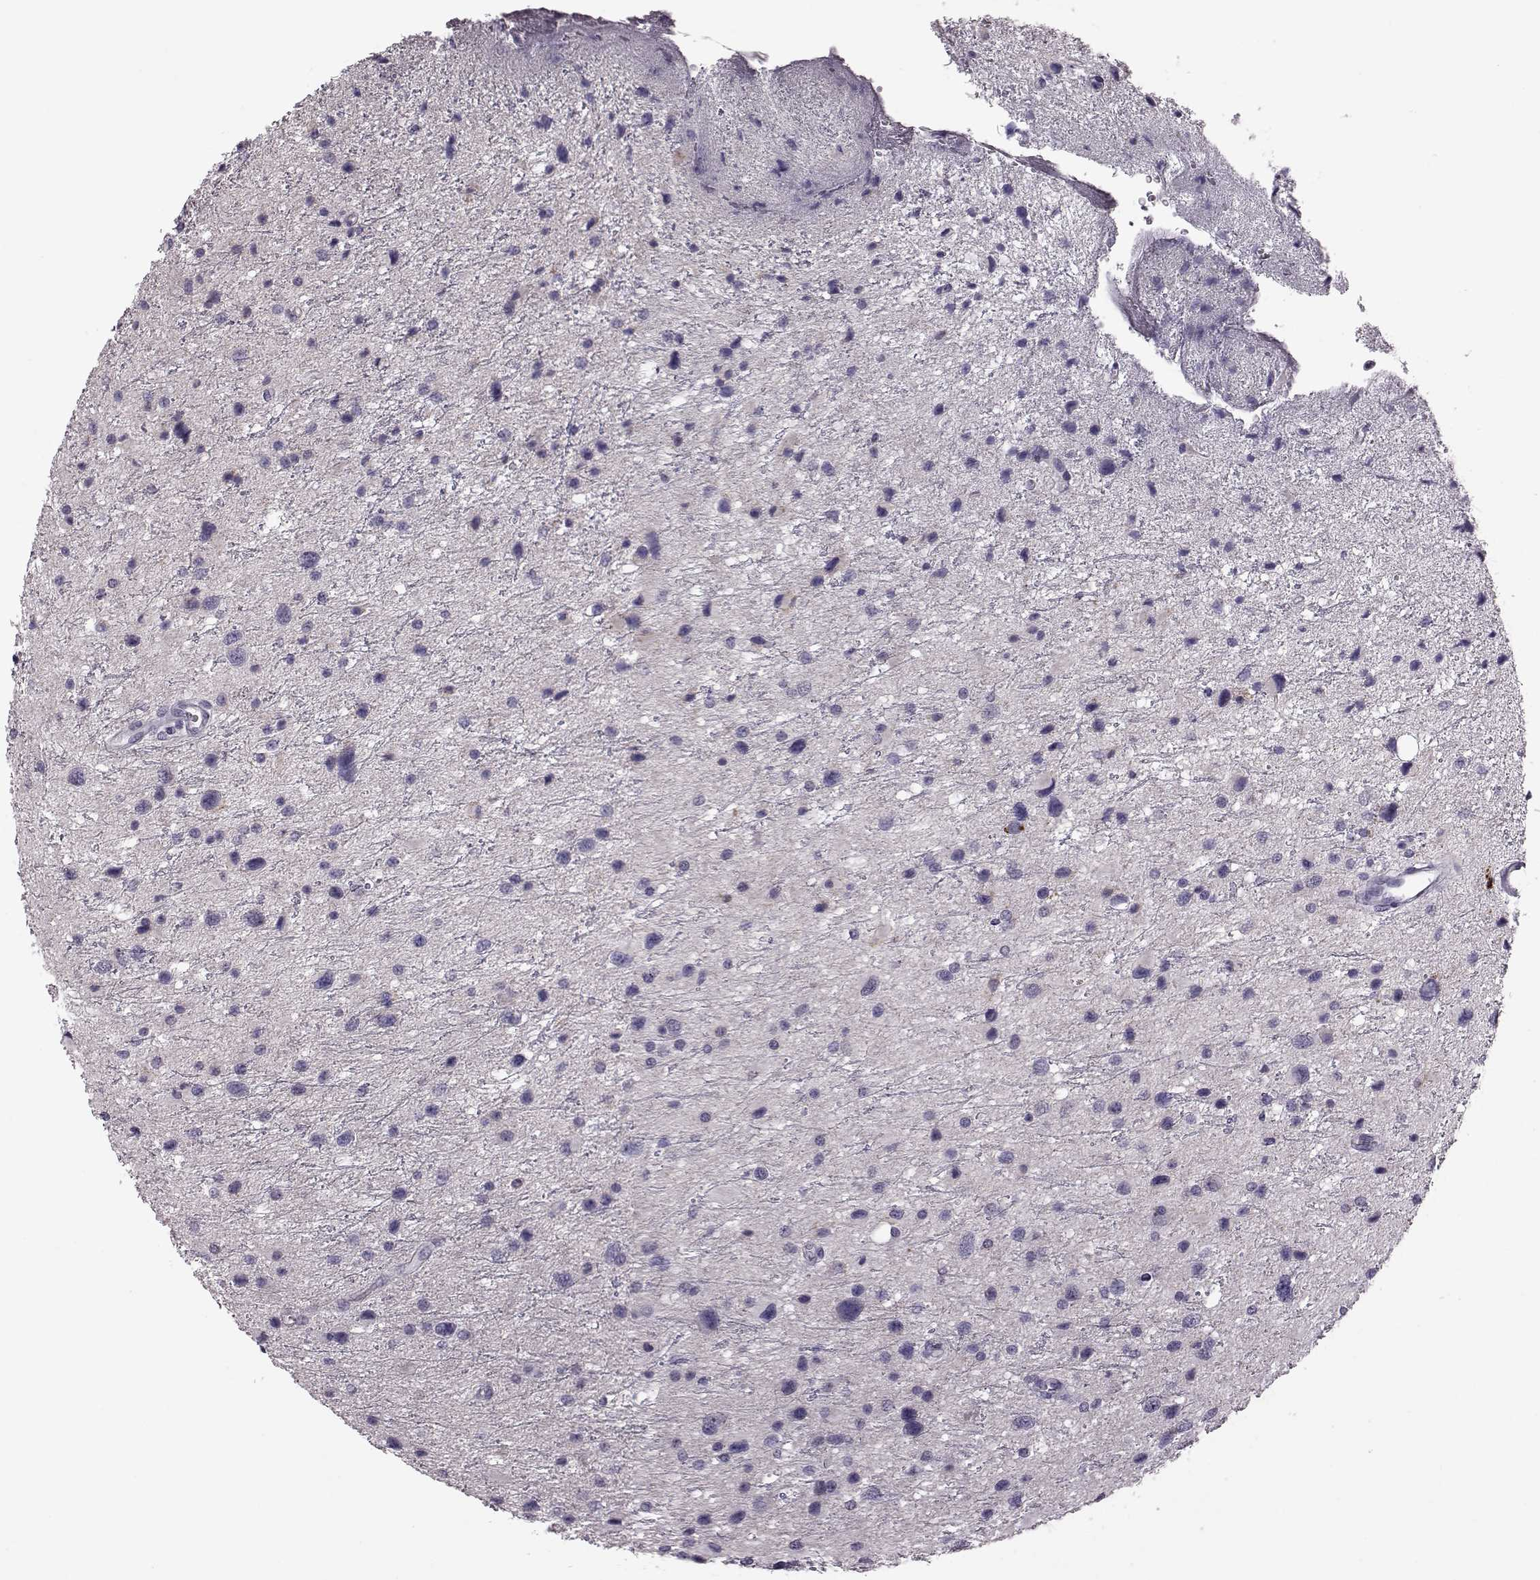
{"staining": {"intensity": "negative", "quantity": "none", "location": "none"}, "tissue": "glioma", "cell_type": "Tumor cells", "image_type": "cancer", "snomed": [{"axis": "morphology", "description": "Glioma, malignant, Low grade"}, {"axis": "topography", "description": "Brain"}], "caption": "IHC image of human malignant glioma (low-grade) stained for a protein (brown), which displays no staining in tumor cells.", "gene": "RIMS2", "patient": {"sex": "female", "age": 32}}